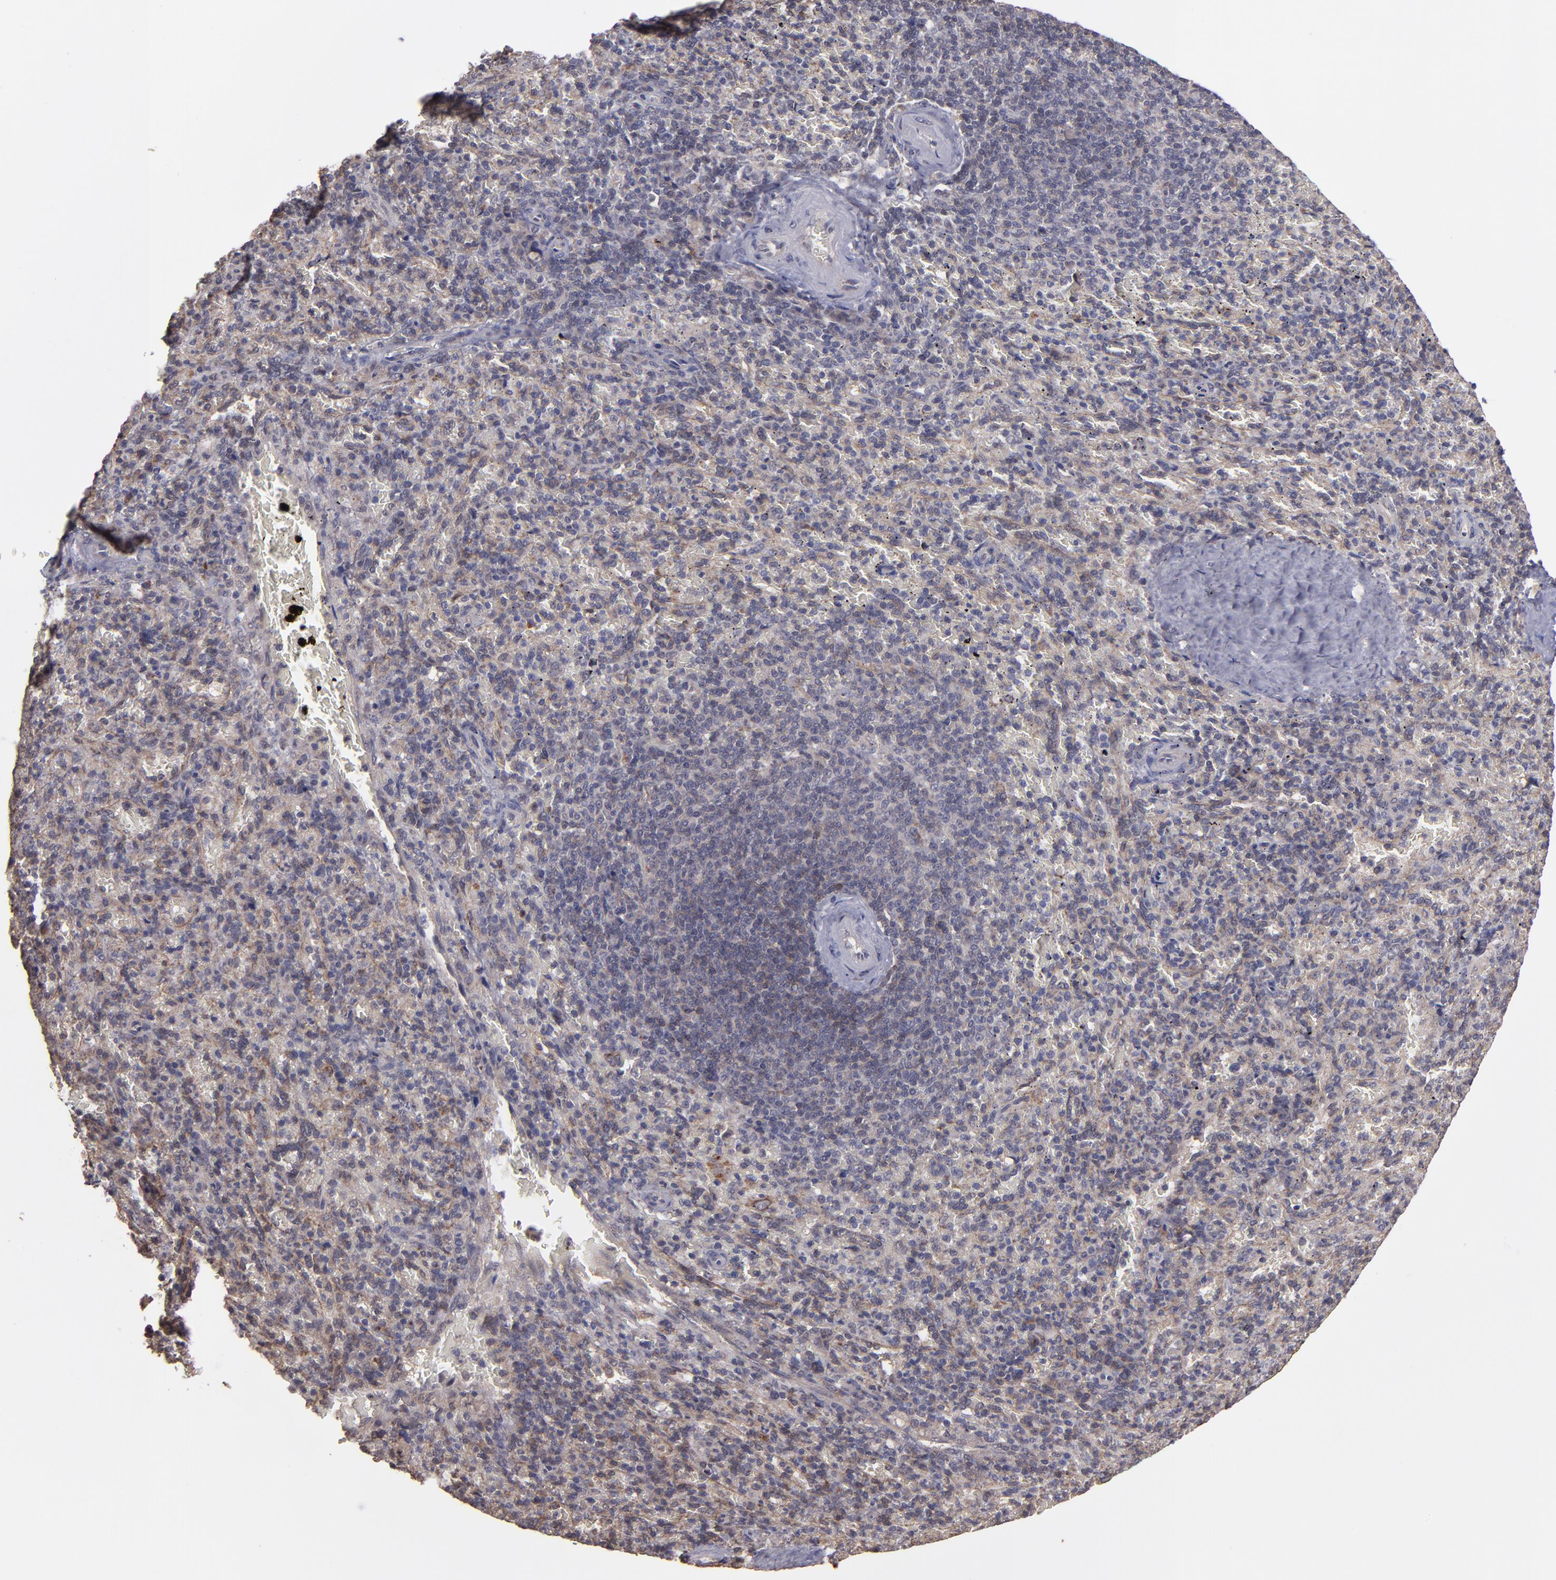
{"staining": {"intensity": "weak", "quantity": "25%-75%", "location": "cytoplasmic/membranous"}, "tissue": "spleen", "cell_type": "Cells in red pulp", "image_type": "normal", "snomed": [{"axis": "morphology", "description": "Normal tissue, NOS"}, {"axis": "topography", "description": "Spleen"}], "caption": "Protein expression analysis of unremarkable spleen exhibits weak cytoplasmic/membranous positivity in approximately 25%-75% of cells in red pulp.", "gene": "SIPA1L1", "patient": {"sex": "female", "age": 43}}